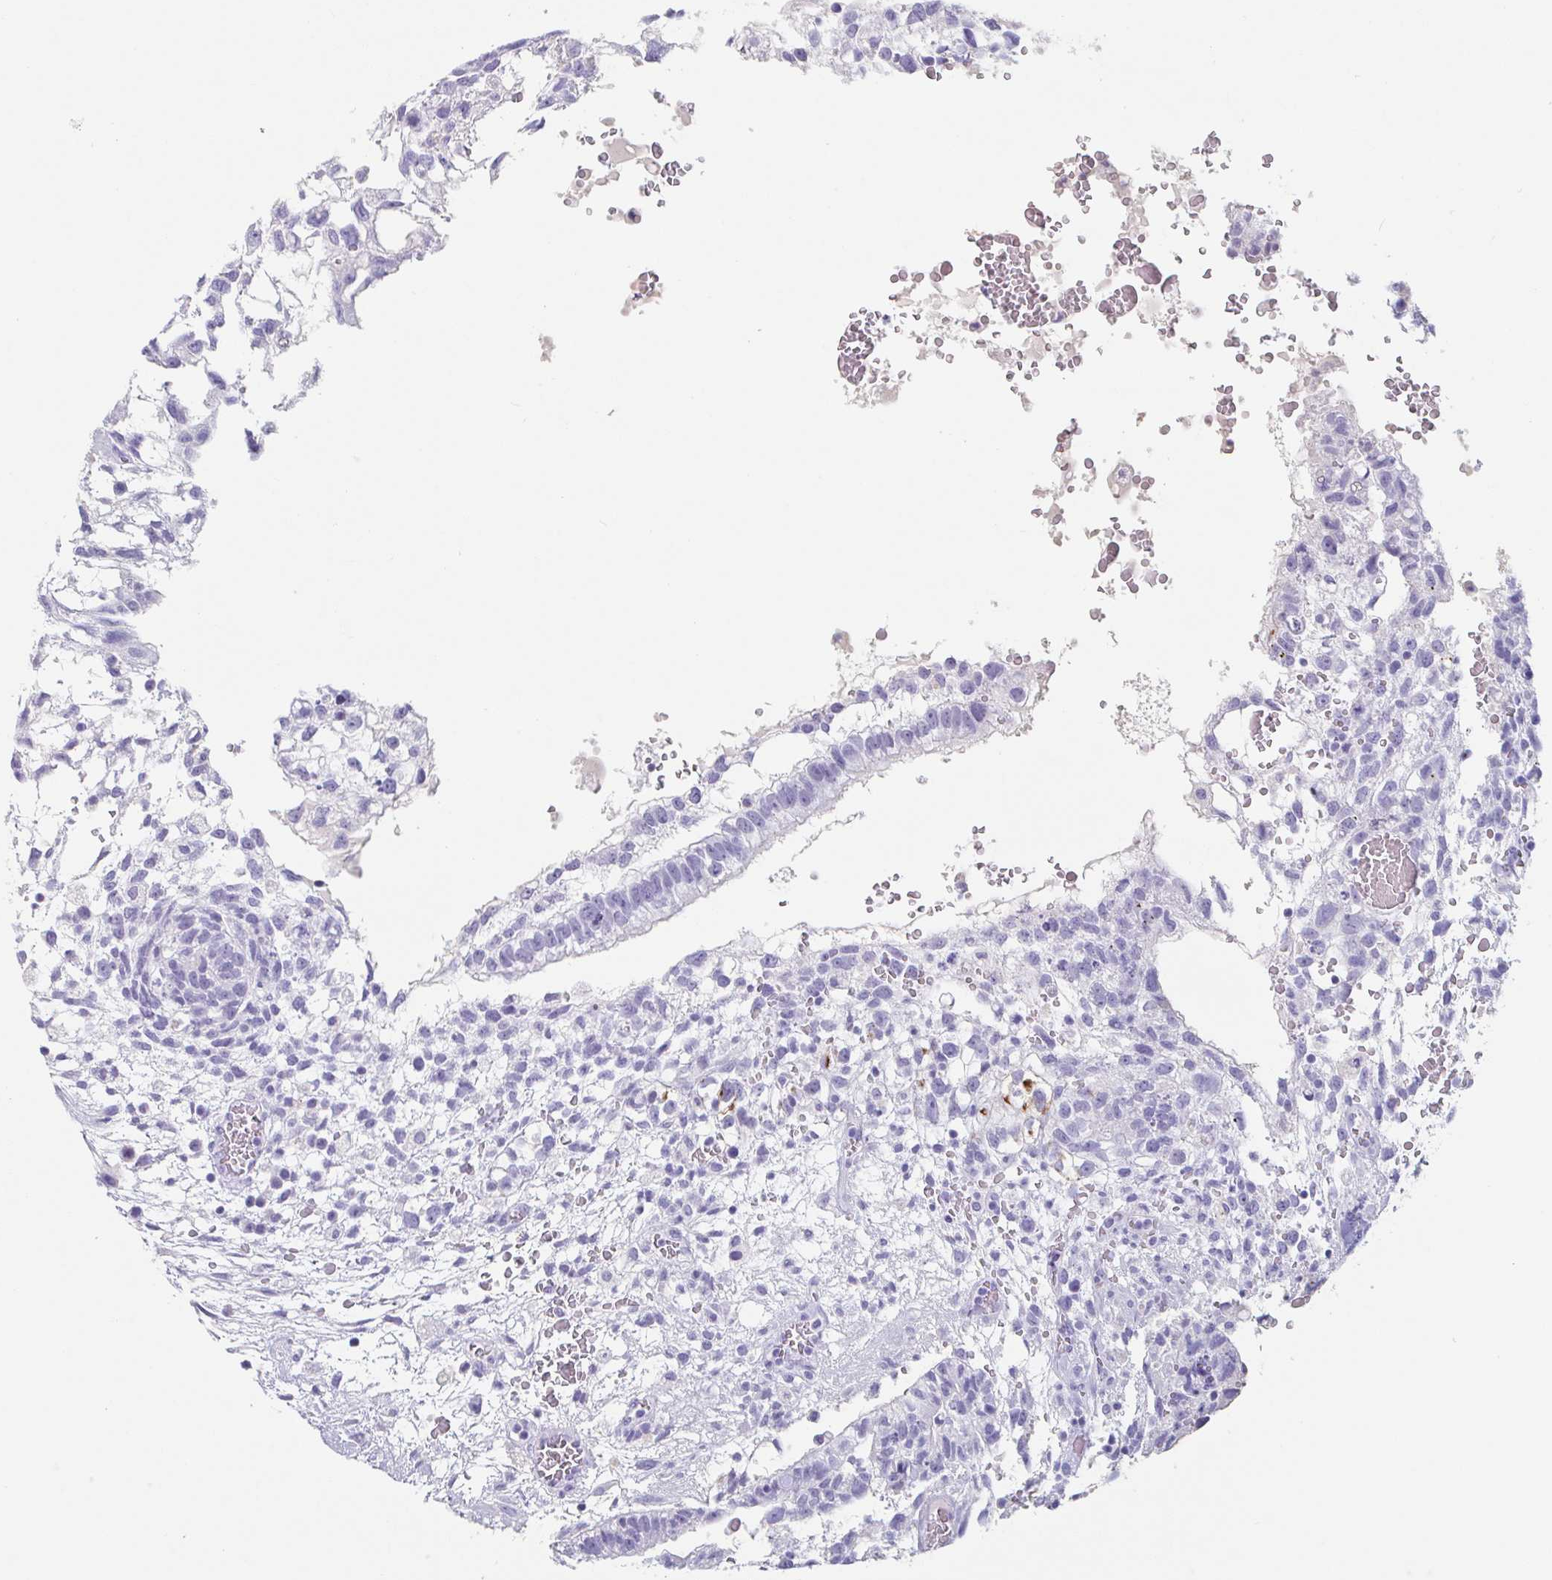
{"staining": {"intensity": "negative", "quantity": "none", "location": "none"}, "tissue": "testis cancer", "cell_type": "Tumor cells", "image_type": "cancer", "snomed": [{"axis": "morphology", "description": "Carcinoma, Embryonal, NOS"}, {"axis": "topography", "description": "Testis"}], "caption": "DAB (3,3'-diaminobenzidine) immunohistochemical staining of human testis cancer shows no significant positivity in tumor cells.", "gene": "EMC4", "patient": {"sex": "male", "age": 32}}